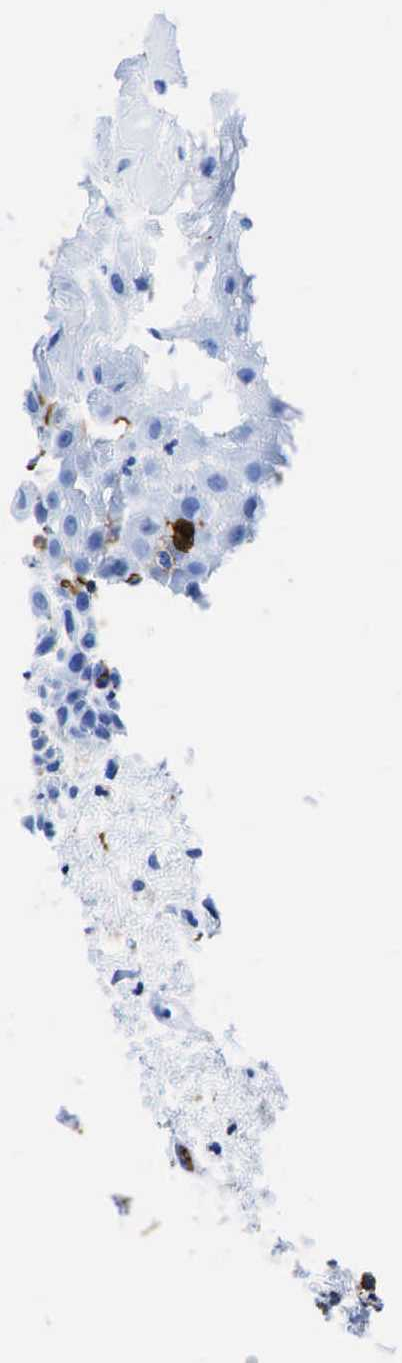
{"staining": {"intensity": "negative", "quantity": "none", "location": "none"}, "tissue": "oral mucosa", "cell_type": "Squamous epithelial cells", "image_type": "normal", "snomed": [{"axis": "morphology", "description": "Normal tissue, NOS"}, {"axis": "topography", "description": "Oral tissue"}], "caption": "DAB immunohistochemical staining of benign oral mucosa demonstrates no significant staining in squamous epithelial cells. Brightfield microscopy of immunohistochemistry stained with DAB (3,3'-diaminobenzidine) (brown) and hematoxylin (blue), captured at high magnification.", "gene": "PTPRC", "patient": {"sex": "male", "age": 54}}